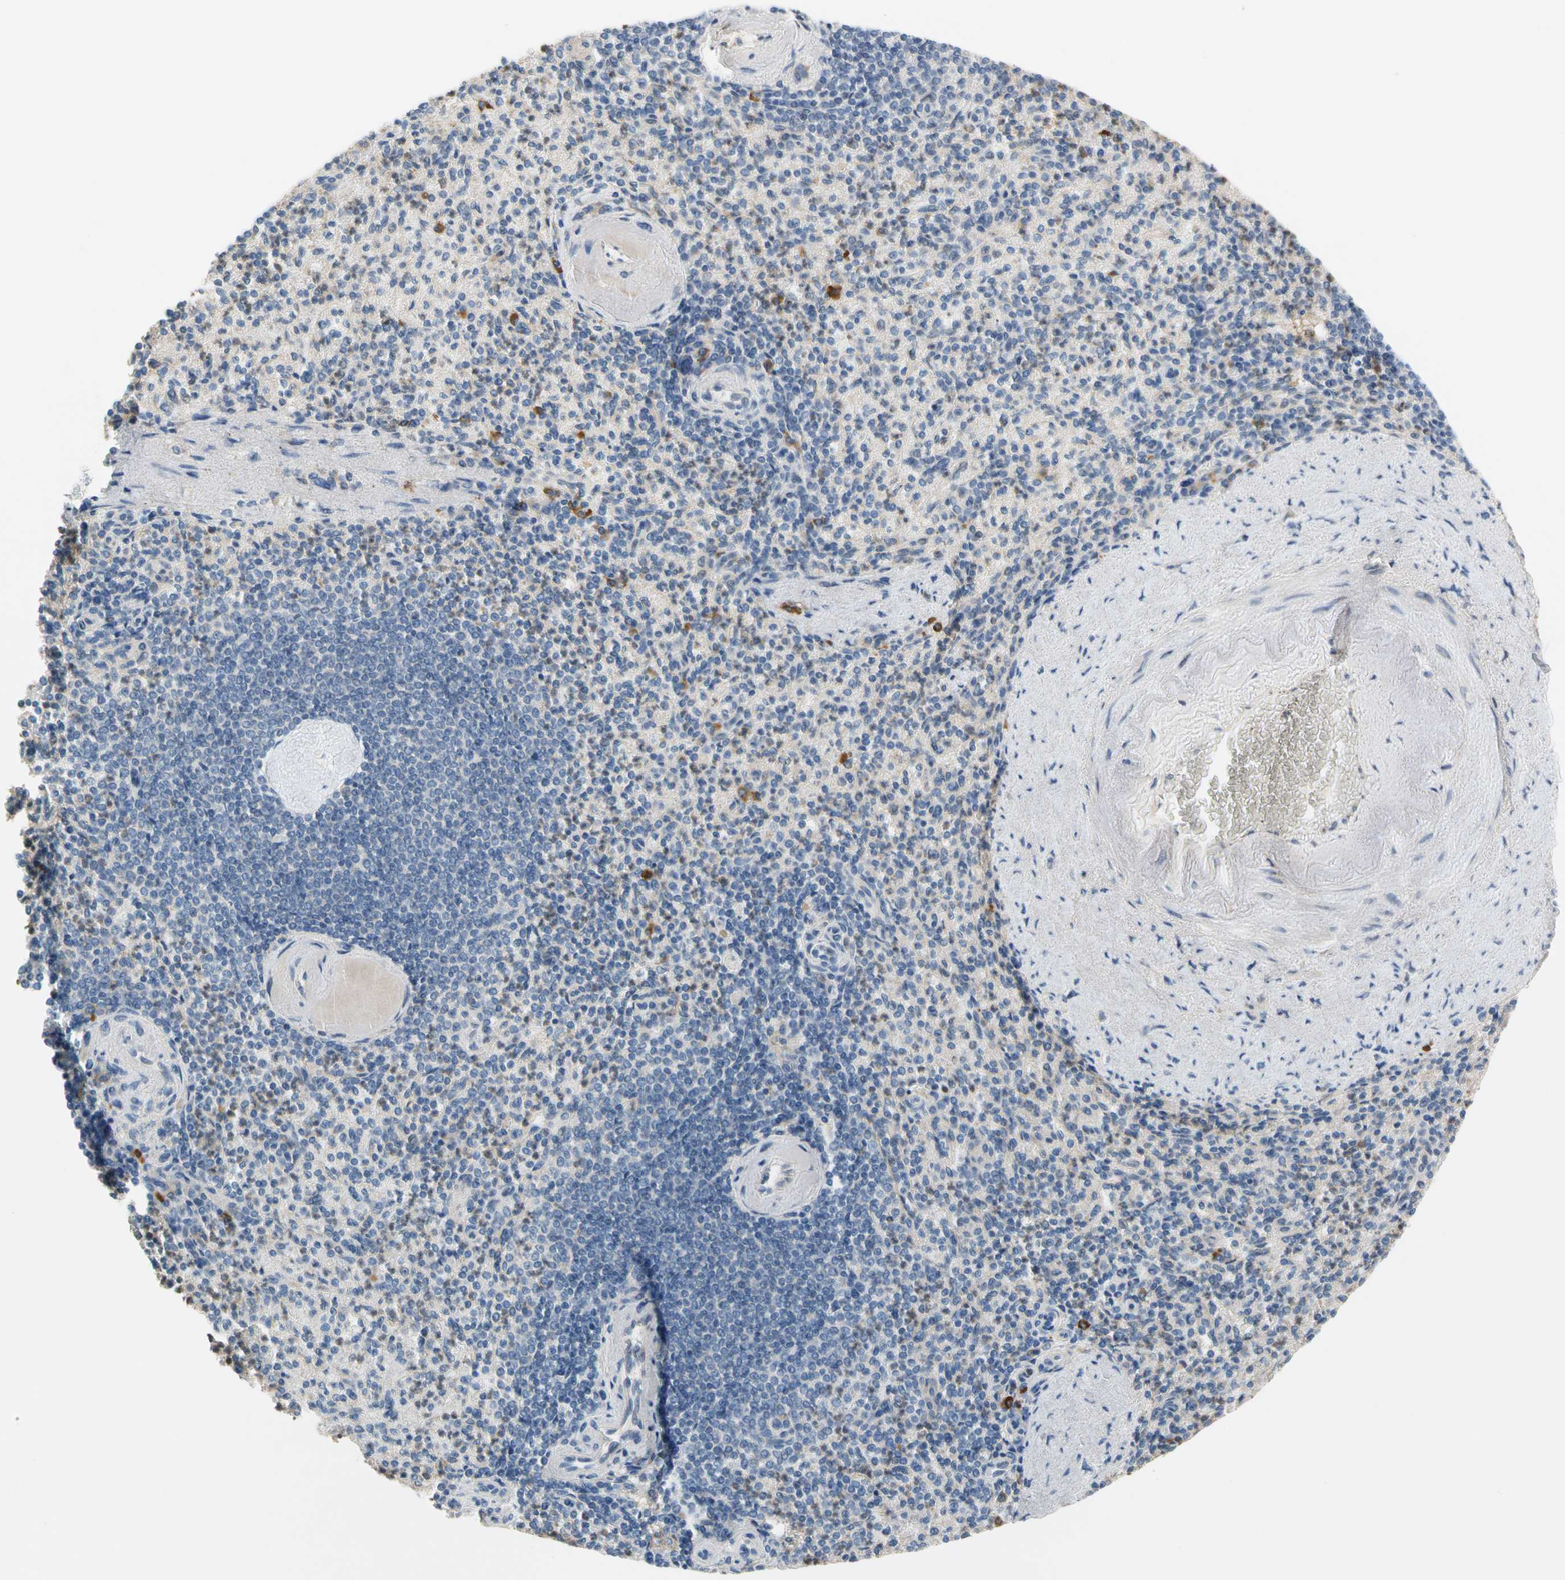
{"staining": {"intensity": "moderate", "quantity": "<25%", "location": "cytoplasmic/membranous"}, "tissue": "spleen", "cell_type": "Cells in red pulp", "image_type": "normal", "snomed": [{"axis": "morphology", "description": "Normal tissue, NOS"}, {"axis": "topography", "description": "Spleen"}], "caption": "Approximately <25% of cells in red pulp in normal spleen demonstrate moderate cytoplasmic/membranous protein staining as visualized by brown immunohistochemical staining.", "gene": "GPSM2", "patient": {"sex": "female", "age": 74}}